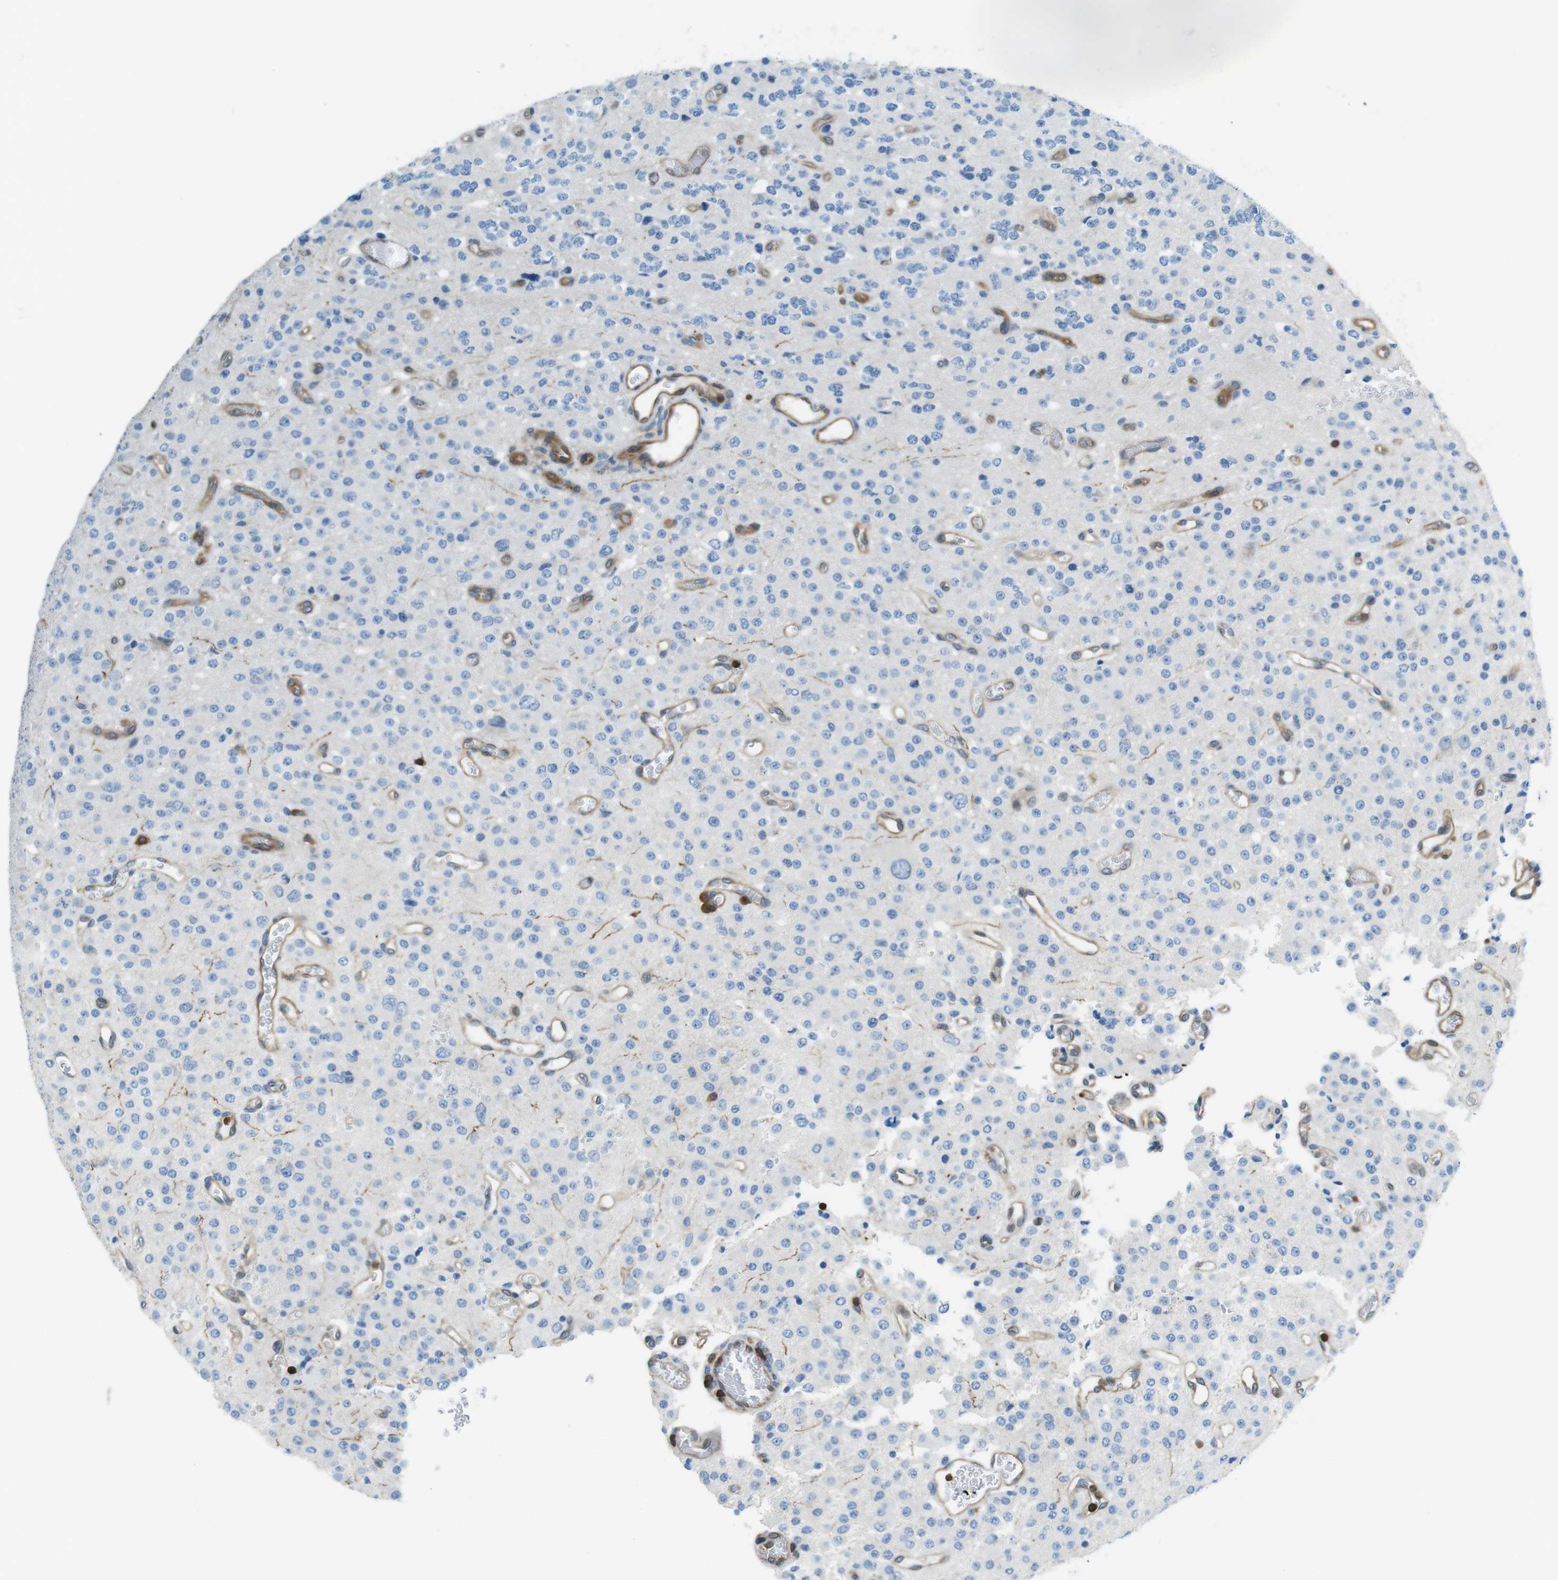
{"staining": {"intensity": "negative", "quantity": "none", "location": "none"}, "tissue": "glioma", "cell_type": "Tumor cells", "image_type": "cancer", "snomed": [{"axis": "morphology", "description": "Glioma, malignant, Low grade"}, {"axis": "topography", "description": "Brain"}], "caption": "The micrograph shows no significant positivity in tumor cells of malignant low-grade glioma.", "gene": "TES", "patient": {"sex": "male", "age": 38}}